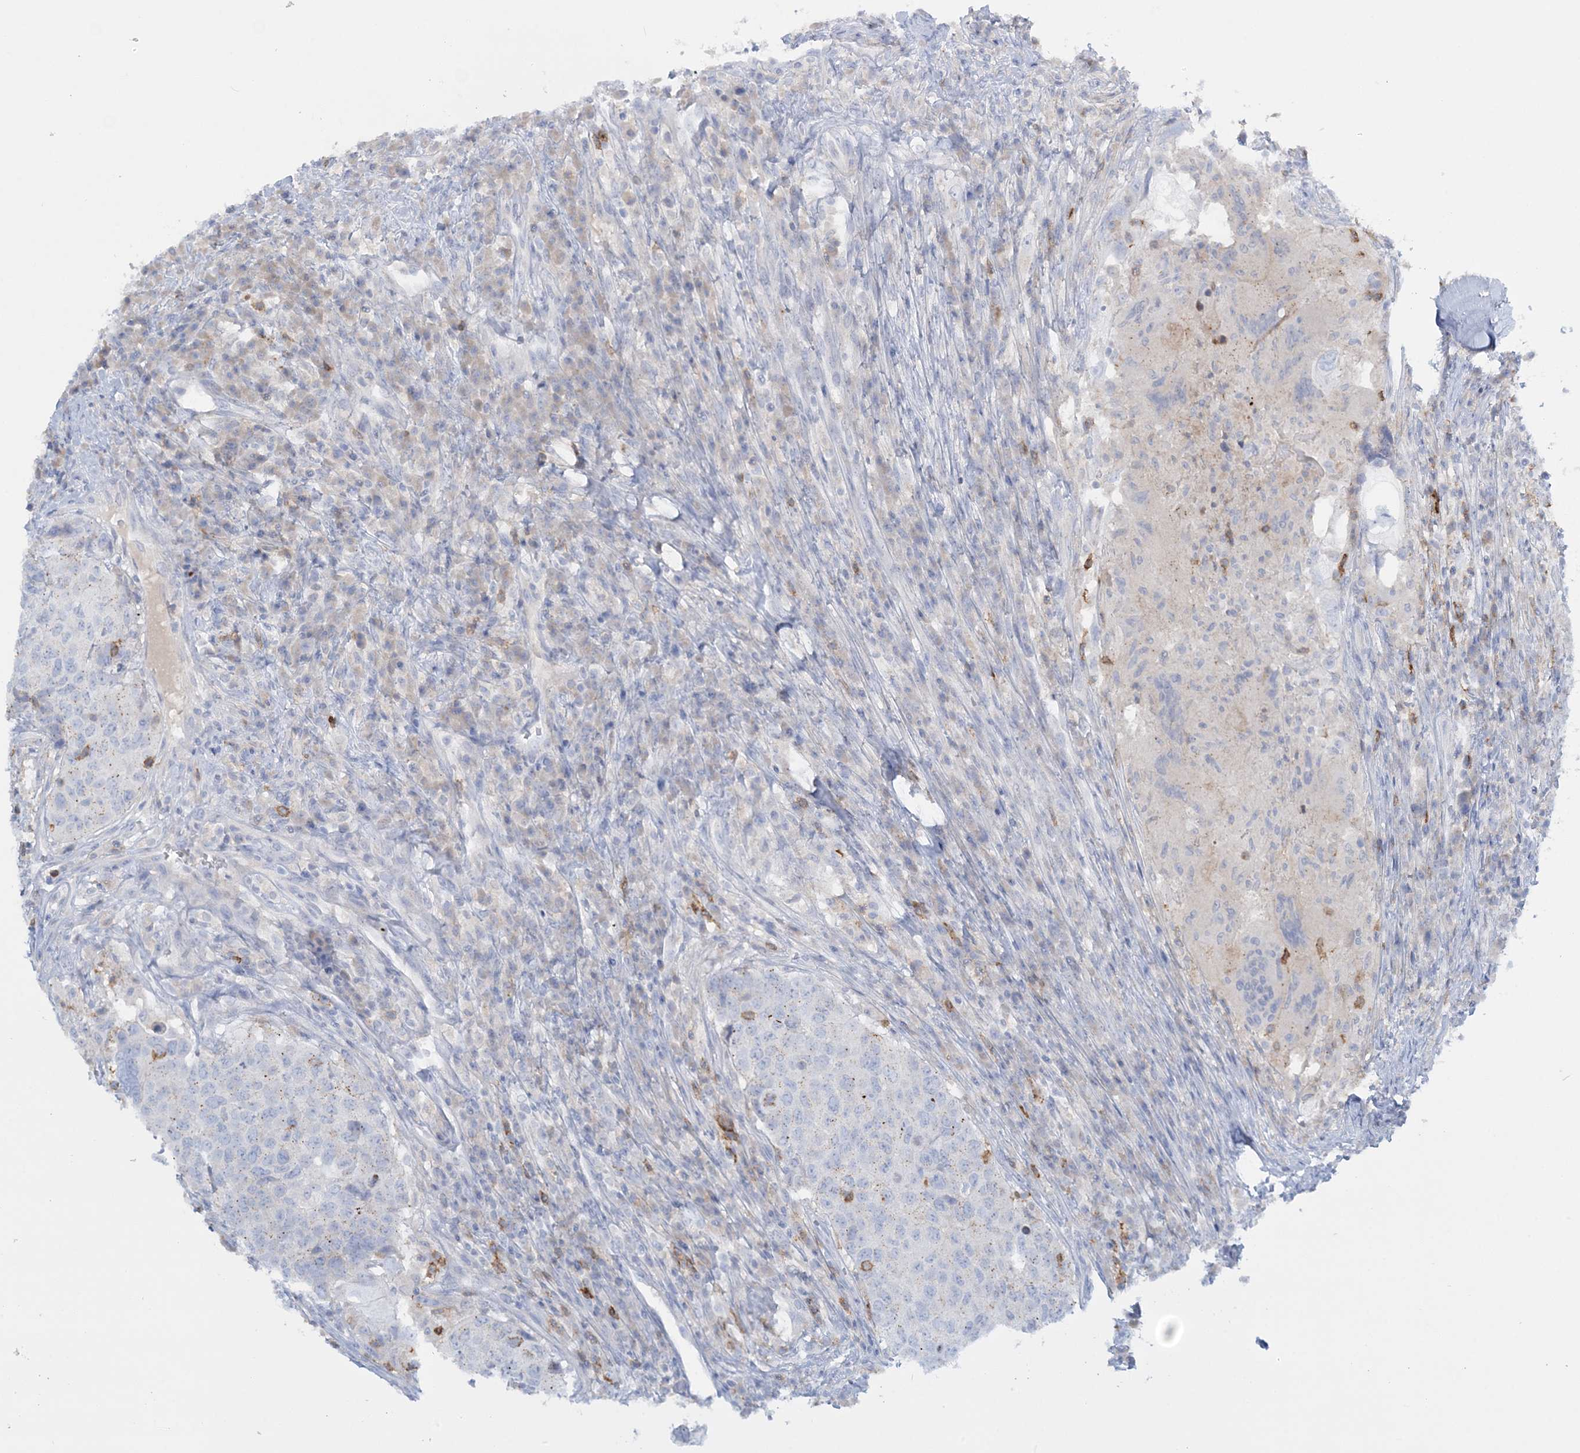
{"staining": {"intensity": "negative", "quantity": "none", "location": "none"}, "tissue": "head and neck cancer", "cell_type": "Tumor cells", "image_type": "cancer", "snomed": [{"axis": "morphology", "description": "Squamous cell carcinoma, NOS"}, {"axis": "topography", "description": "Head-Neck"}], "caption": "This is an immunohistochemistry (IHC) micrograph of head and neck cancer. There is no positivity in tumor cells.", "gene": "WDSUB1", "patient": {"sex": "male", "age": 66}}